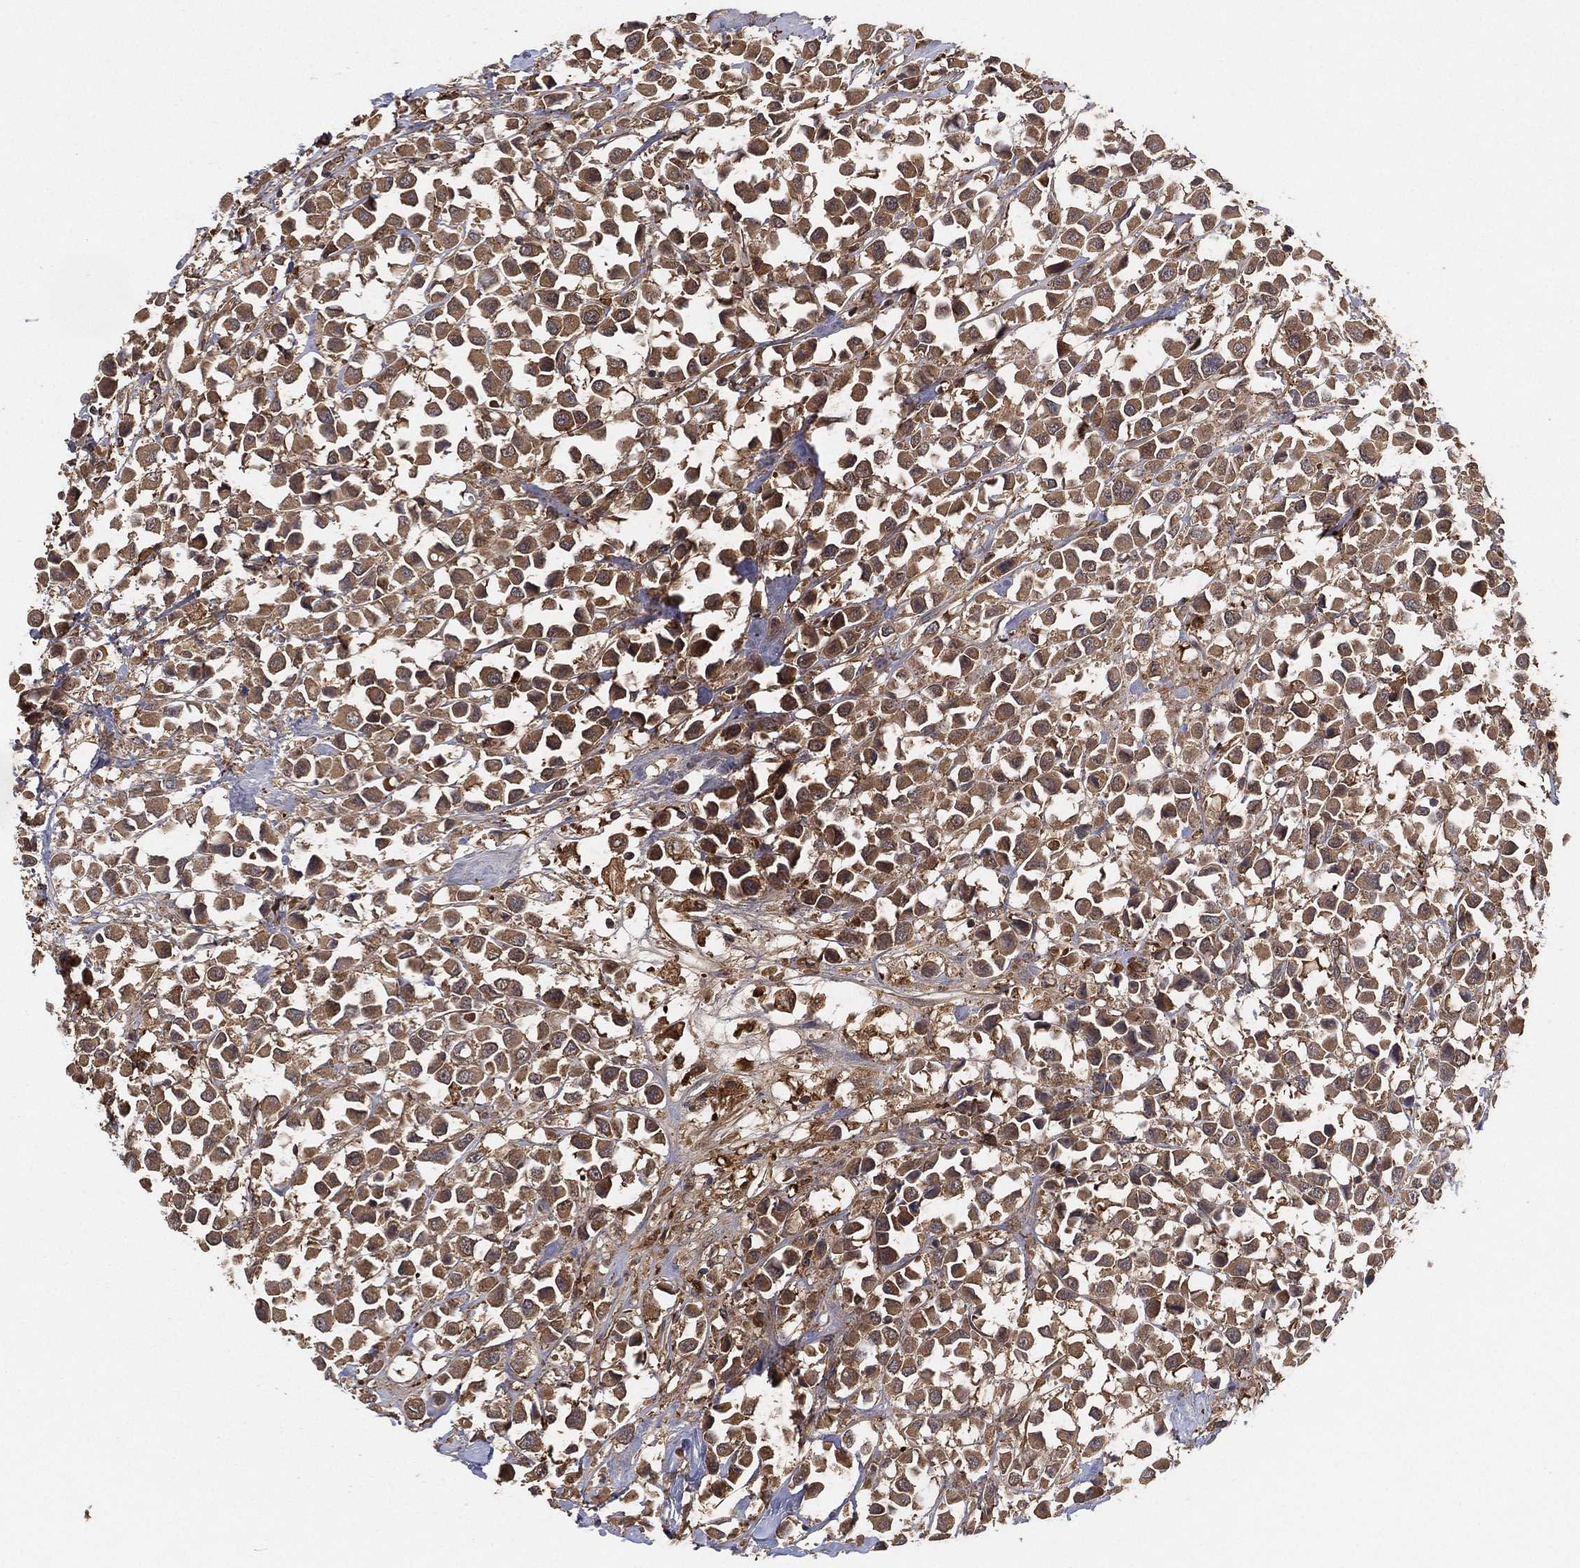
{"staining": {"intensity": "moderate", "quantity": "25%-75%", "location": "cytoplasmic/membranous"}, "tissue": "breast cancer", "cell_type": "Tumor cells", "image_type": "cancer", "snomed": [{"axis": "morphology", "description": "Duct carcinoma"}, {"axis": "topography", "description": "Breast"}], "caption": "DAB (3,3'-diaminobenzidine) immunohistochemical staining of human breast cancer (invasive ductal carcinoma) displays moderate cytoplasmic/membranous protein staining in approximately 25%-75% of tumor cells.", "gene": "PSMG4", "patient": {"sex": "female", "age": 61}}